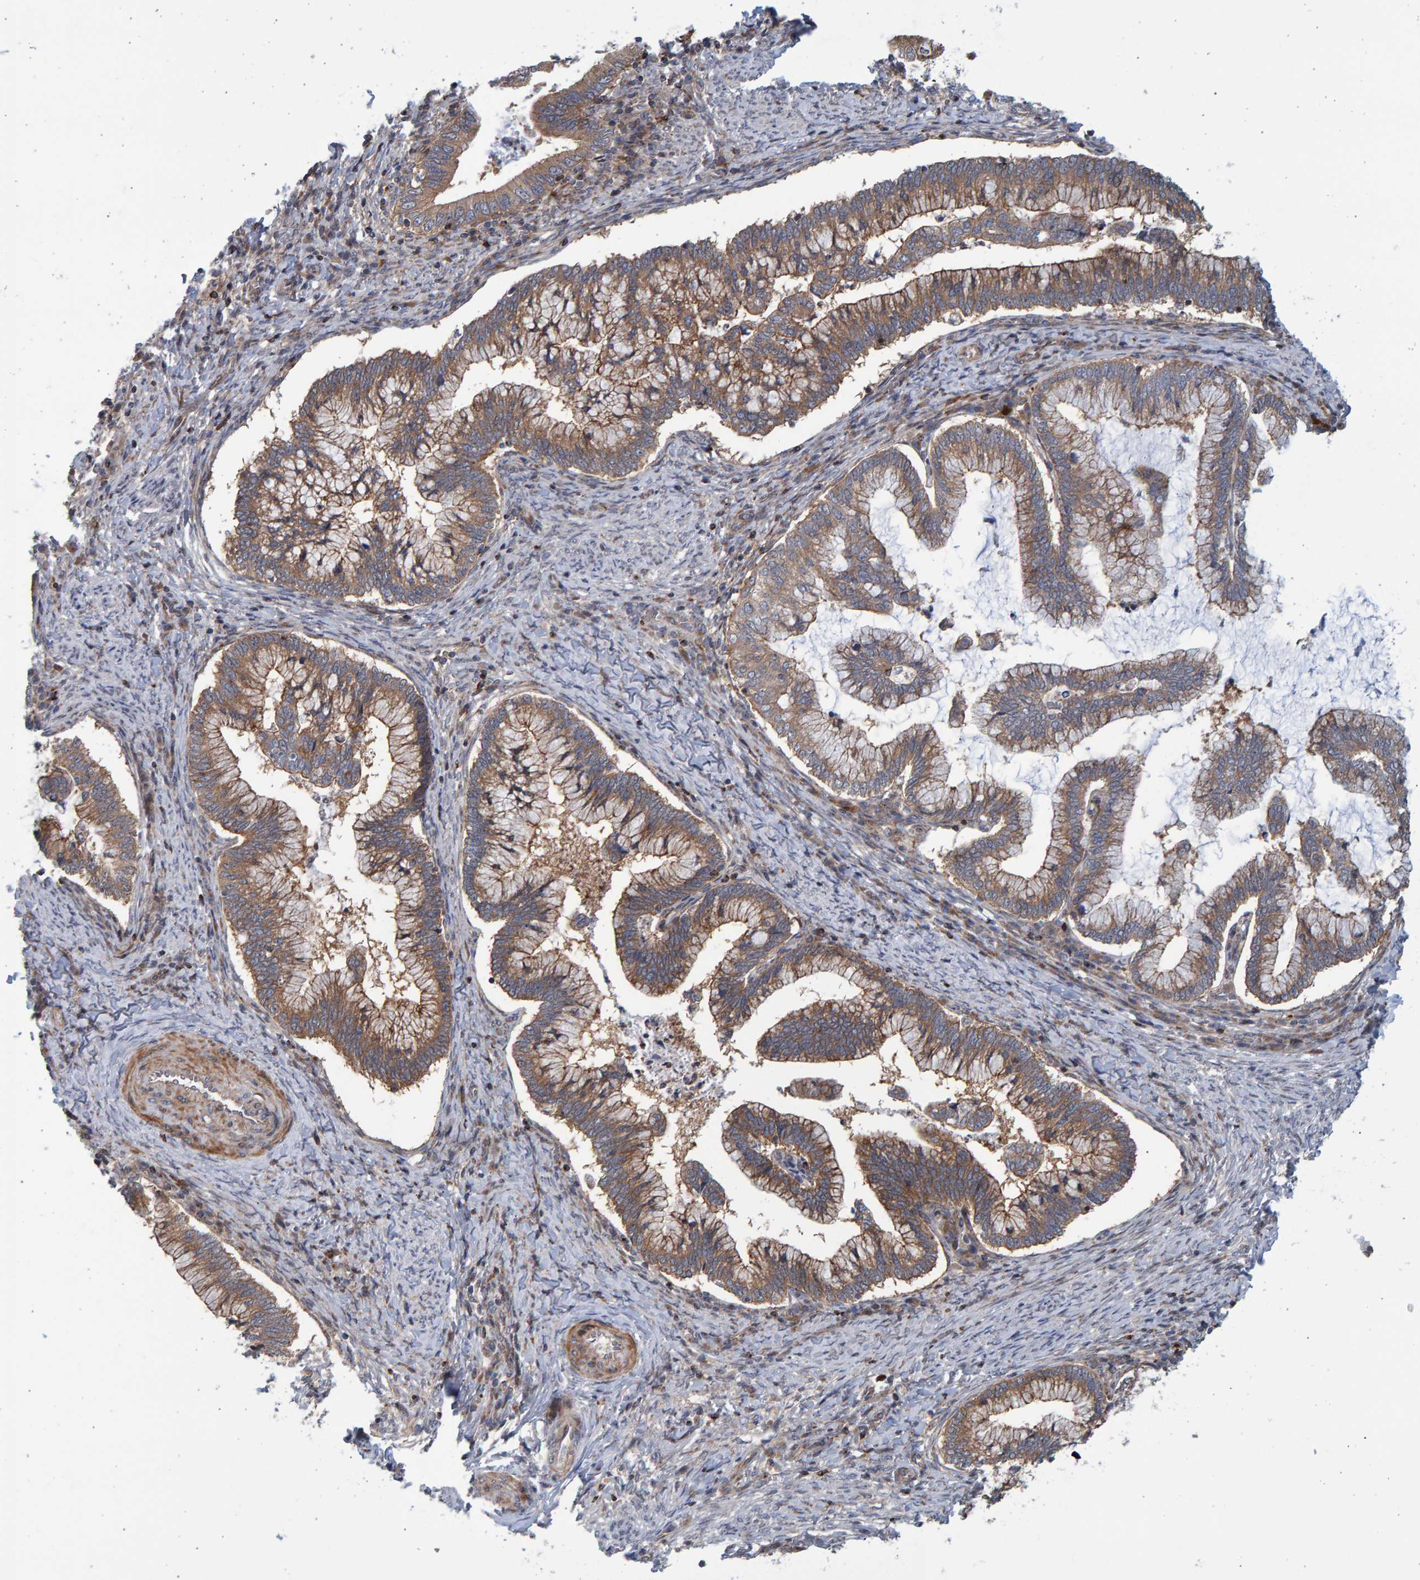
{"staining": {"intensity": "moderate", "quantity": ">75%", "location": "cytoplasmic/membranous"}, "tissue": "cervical cancer", "cell_type": "Tumor cells", "image_type": "cancer", "snomed": [{"axis": "morphology", "description": "Adenocarcinoma, NOS"}, {"axis": "topography", "description": "Cervix"}], "caption": "An immunohistochemistry micrograph of tumor tissue is shown. Protein staining in brown shows moderate cytoplasmic/membranous positivity in cervical adenocarcinoma within tumor cells.", "gene": "LRBA", "patient": {"sex": "female", "age": 36}}